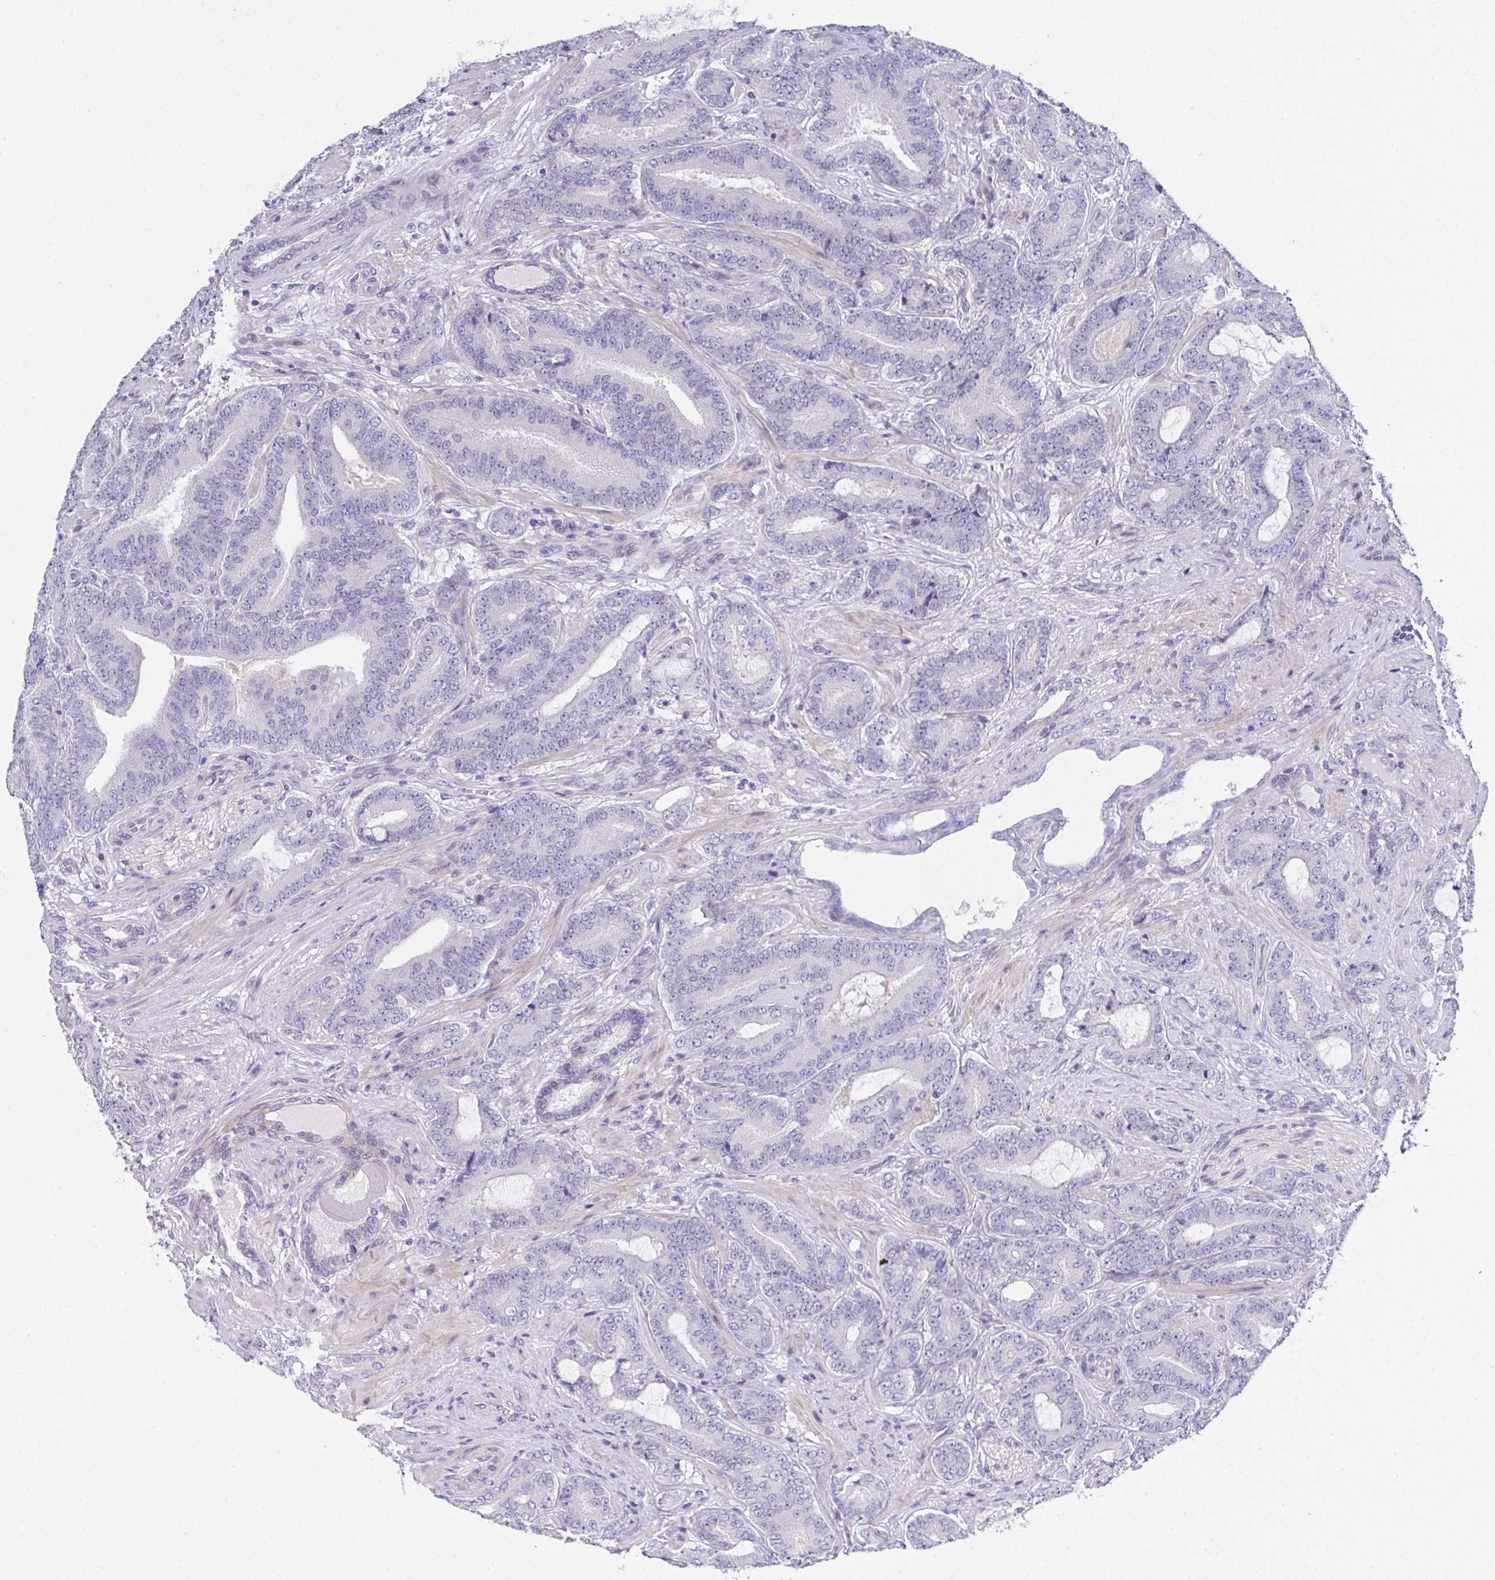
{"staining": {"intensity": "negative", "quantity": "none", "location": "none"}, "tissue": "prostate cancer", "cell_type": "Tumor cells", "image_type": "cancer", "snomed": [{"axis": "morphology", "description": "Adenocarcinoma, High grade"}, {"axis": "topography", "description": "Prostate"}], "caption": "IHC of prostate cancer (adenocarcinoma (high-grade)) reveals no staining in tumor cells. Nuclei are stained in blue.", "gene": "FBXO47", "patient": {"sex": "male", "age": 62}}